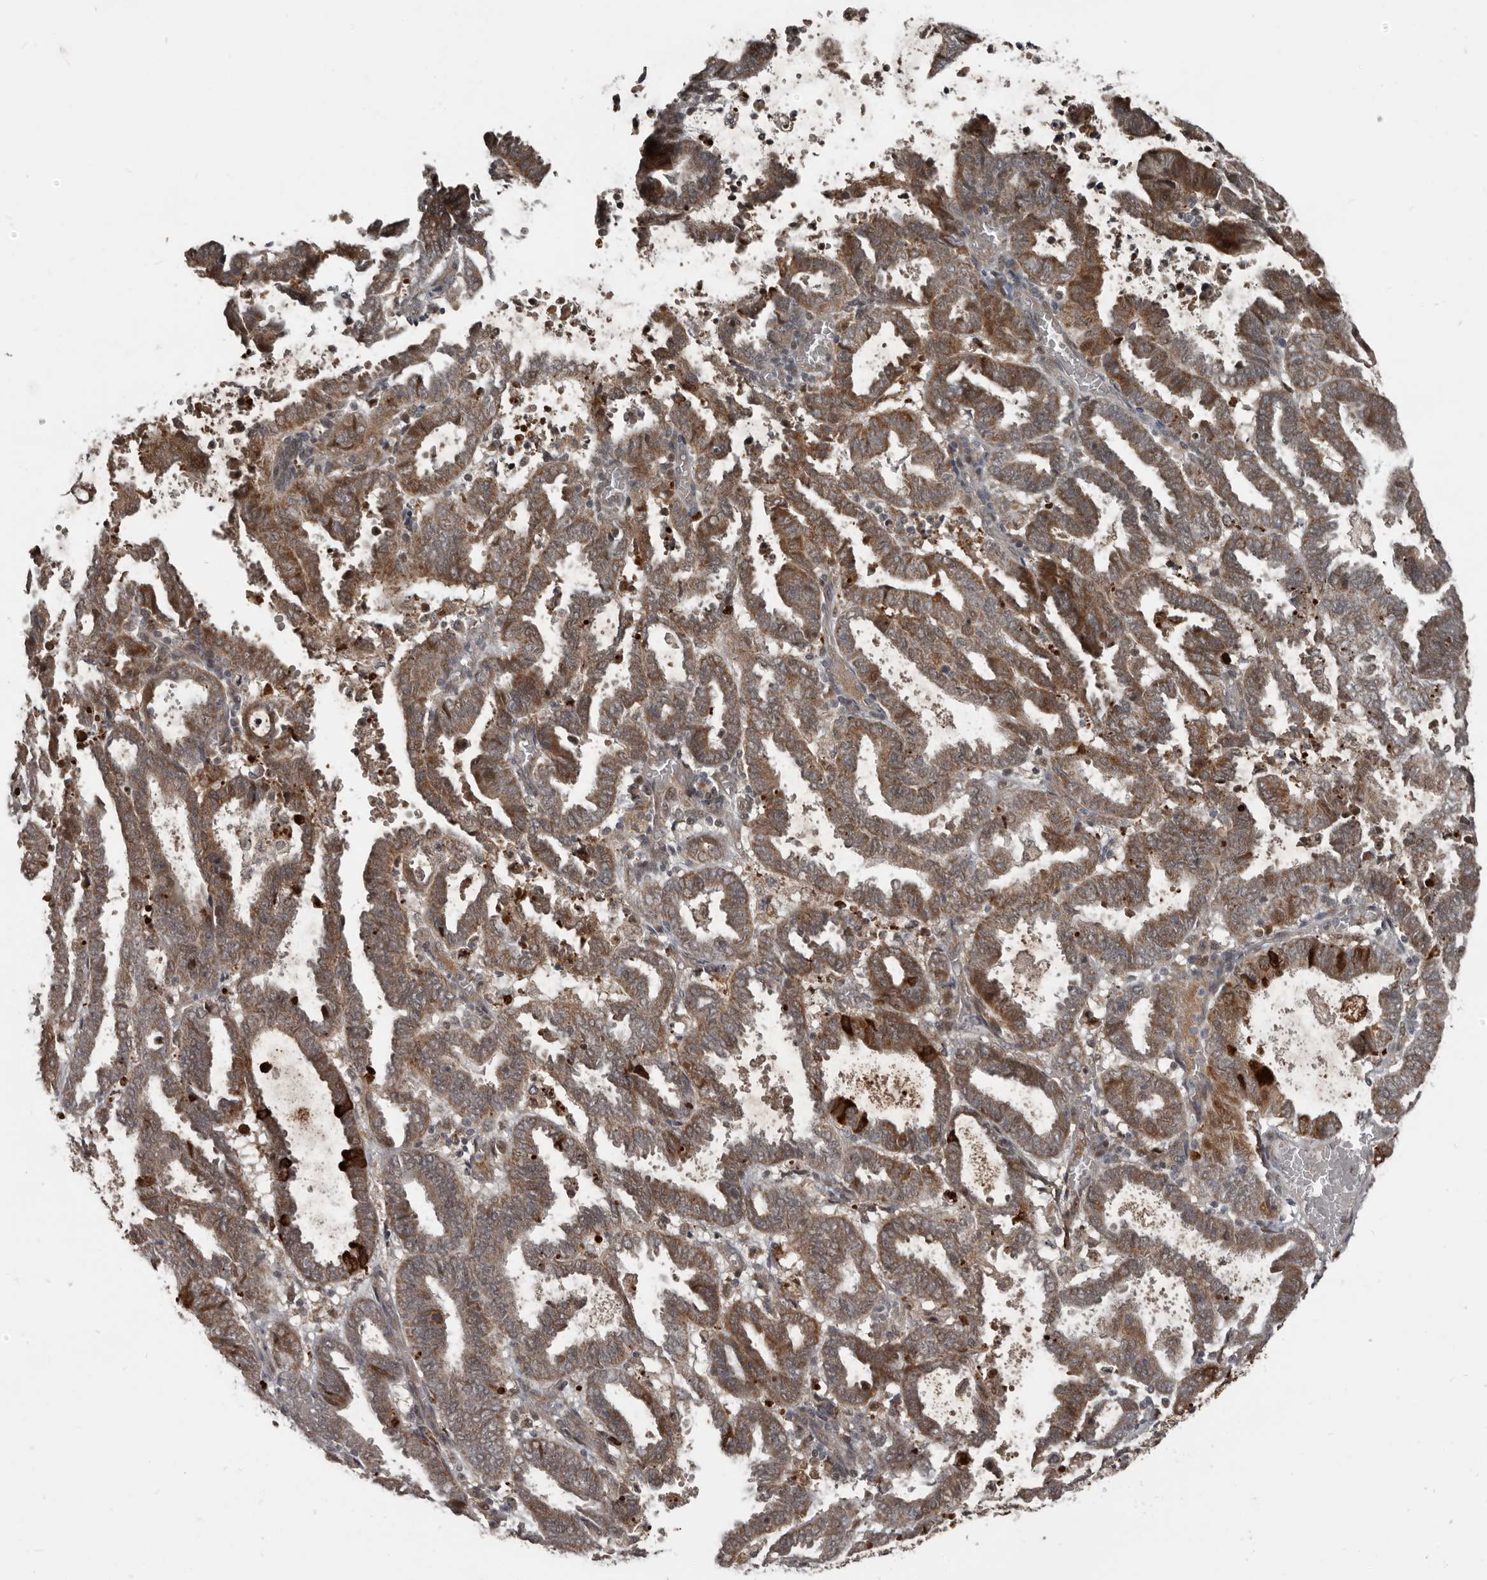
{"staining": {"intensity": "moderate", "quantity": ">75%", "location": "cytoplasmic/membranous,nuclear"}, "tissue": "endometrial cancer", "cell_type": "Tumor cells", "image_type": "cancer", "snomed": [{"axis": "morphology", "description": "Adenocarcinoma, NOS"}, {"axis": "topography", "description": "Uterus"}], "caption": "Moderate cytoplasmic/membranous and nuclear protein staining is present in approximately >75% of tumor cells in endometrial cancer (adenocarcinoma).", "gene": "APOL6", "patient": {"sex": "female", "age": 83}}